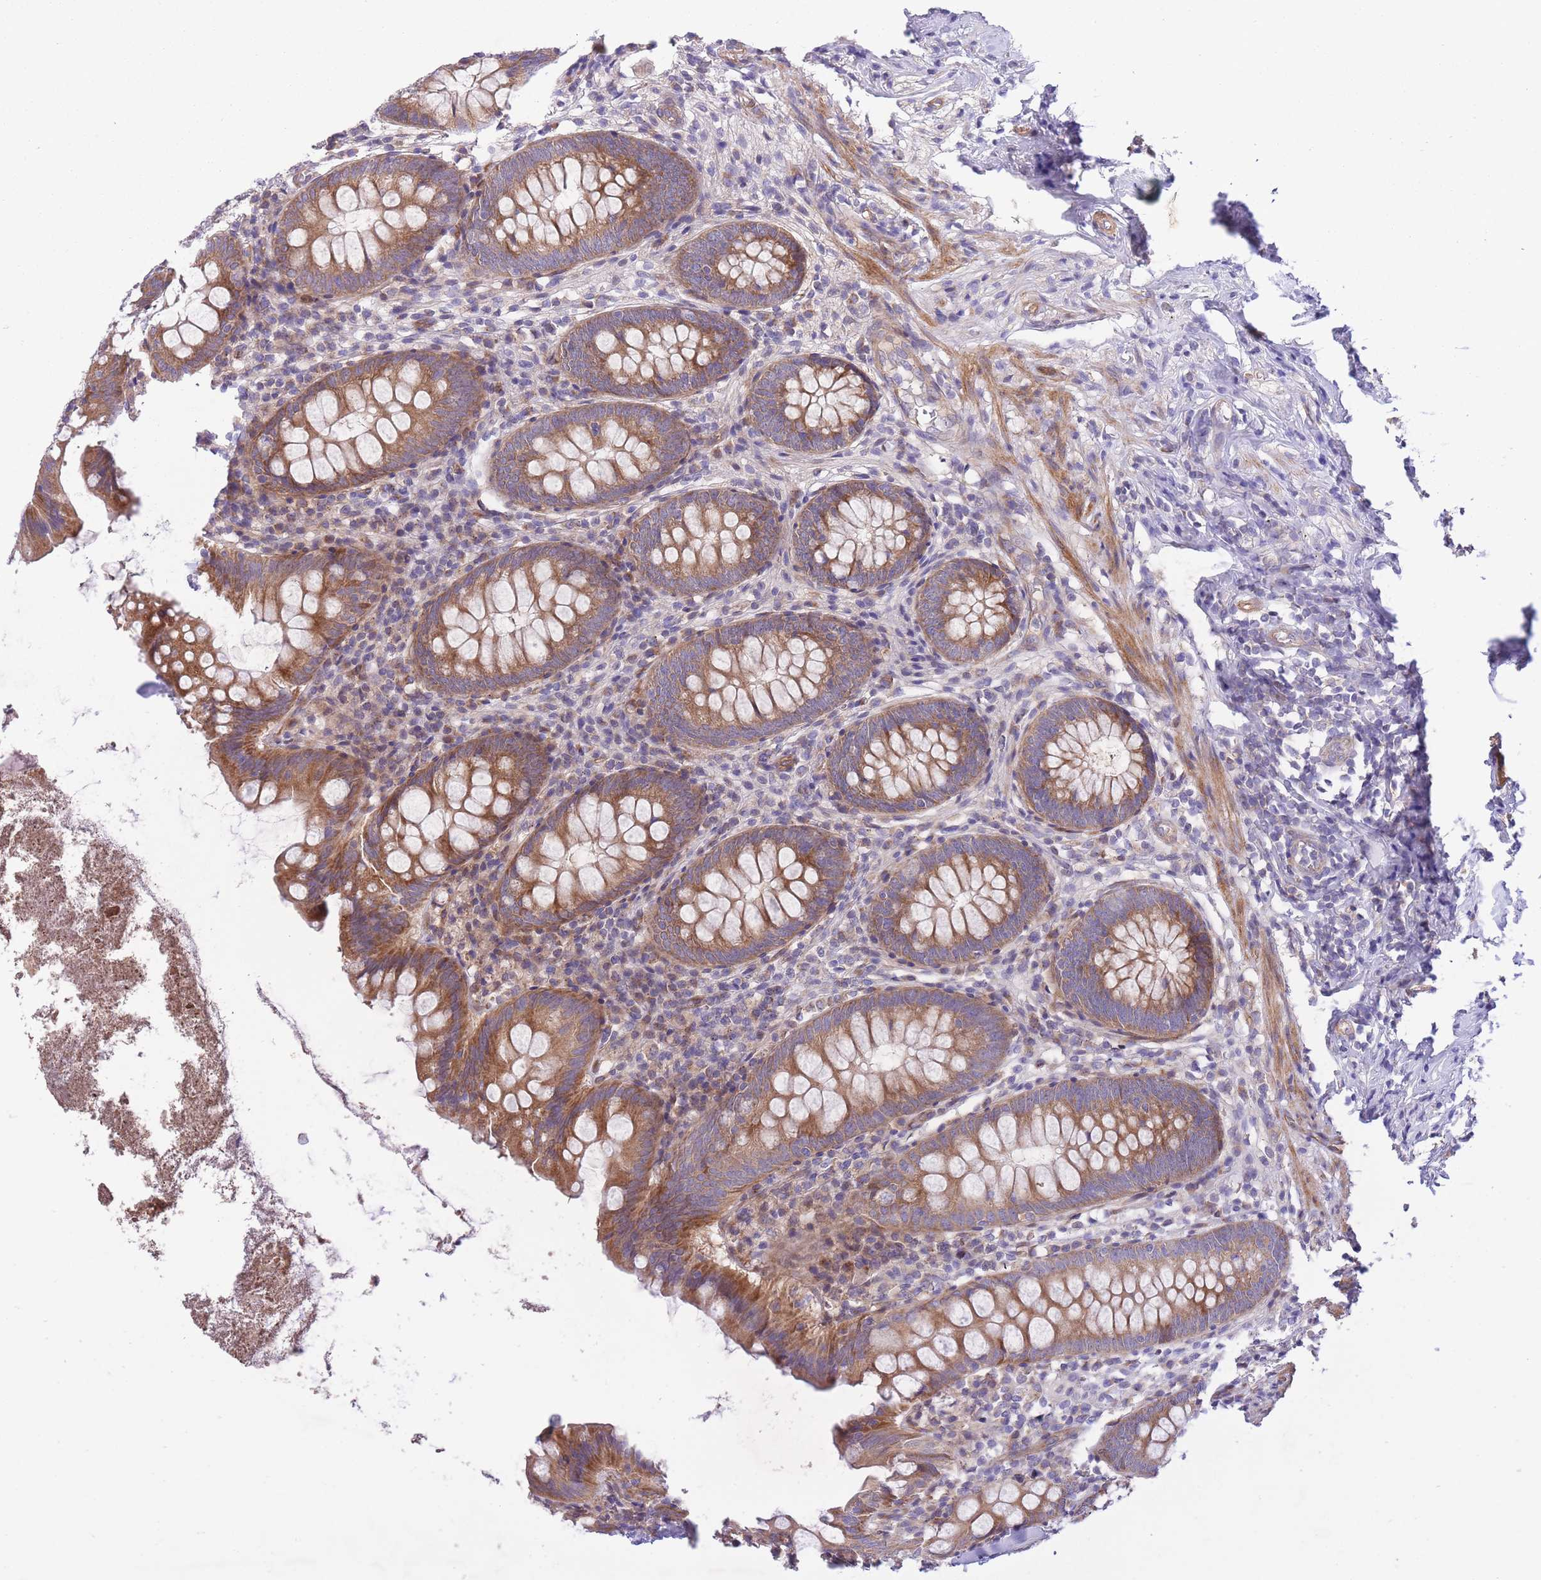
{"staining": {"intensity": "moderate", "quantity": ">75%", "location": "cytoplasmic/membranous"}, "tissue": "appendix", "cell_type": "Glandular cells", "image_type": "normal", "snomed": [{"axis": "morphology", "description": "Normal tissue, NOS"}, {"axis": "topography", "description": "Appendix"}], "caption": "The photomicrograph exhibits immunohistochemical staining of normal appendix. There is moderate cytoplasmic/membranous positivity is seen in approximately >75% of glandular cells.", "gene": "CHAC1", "patient": {"sex": "female", "age": 51}}